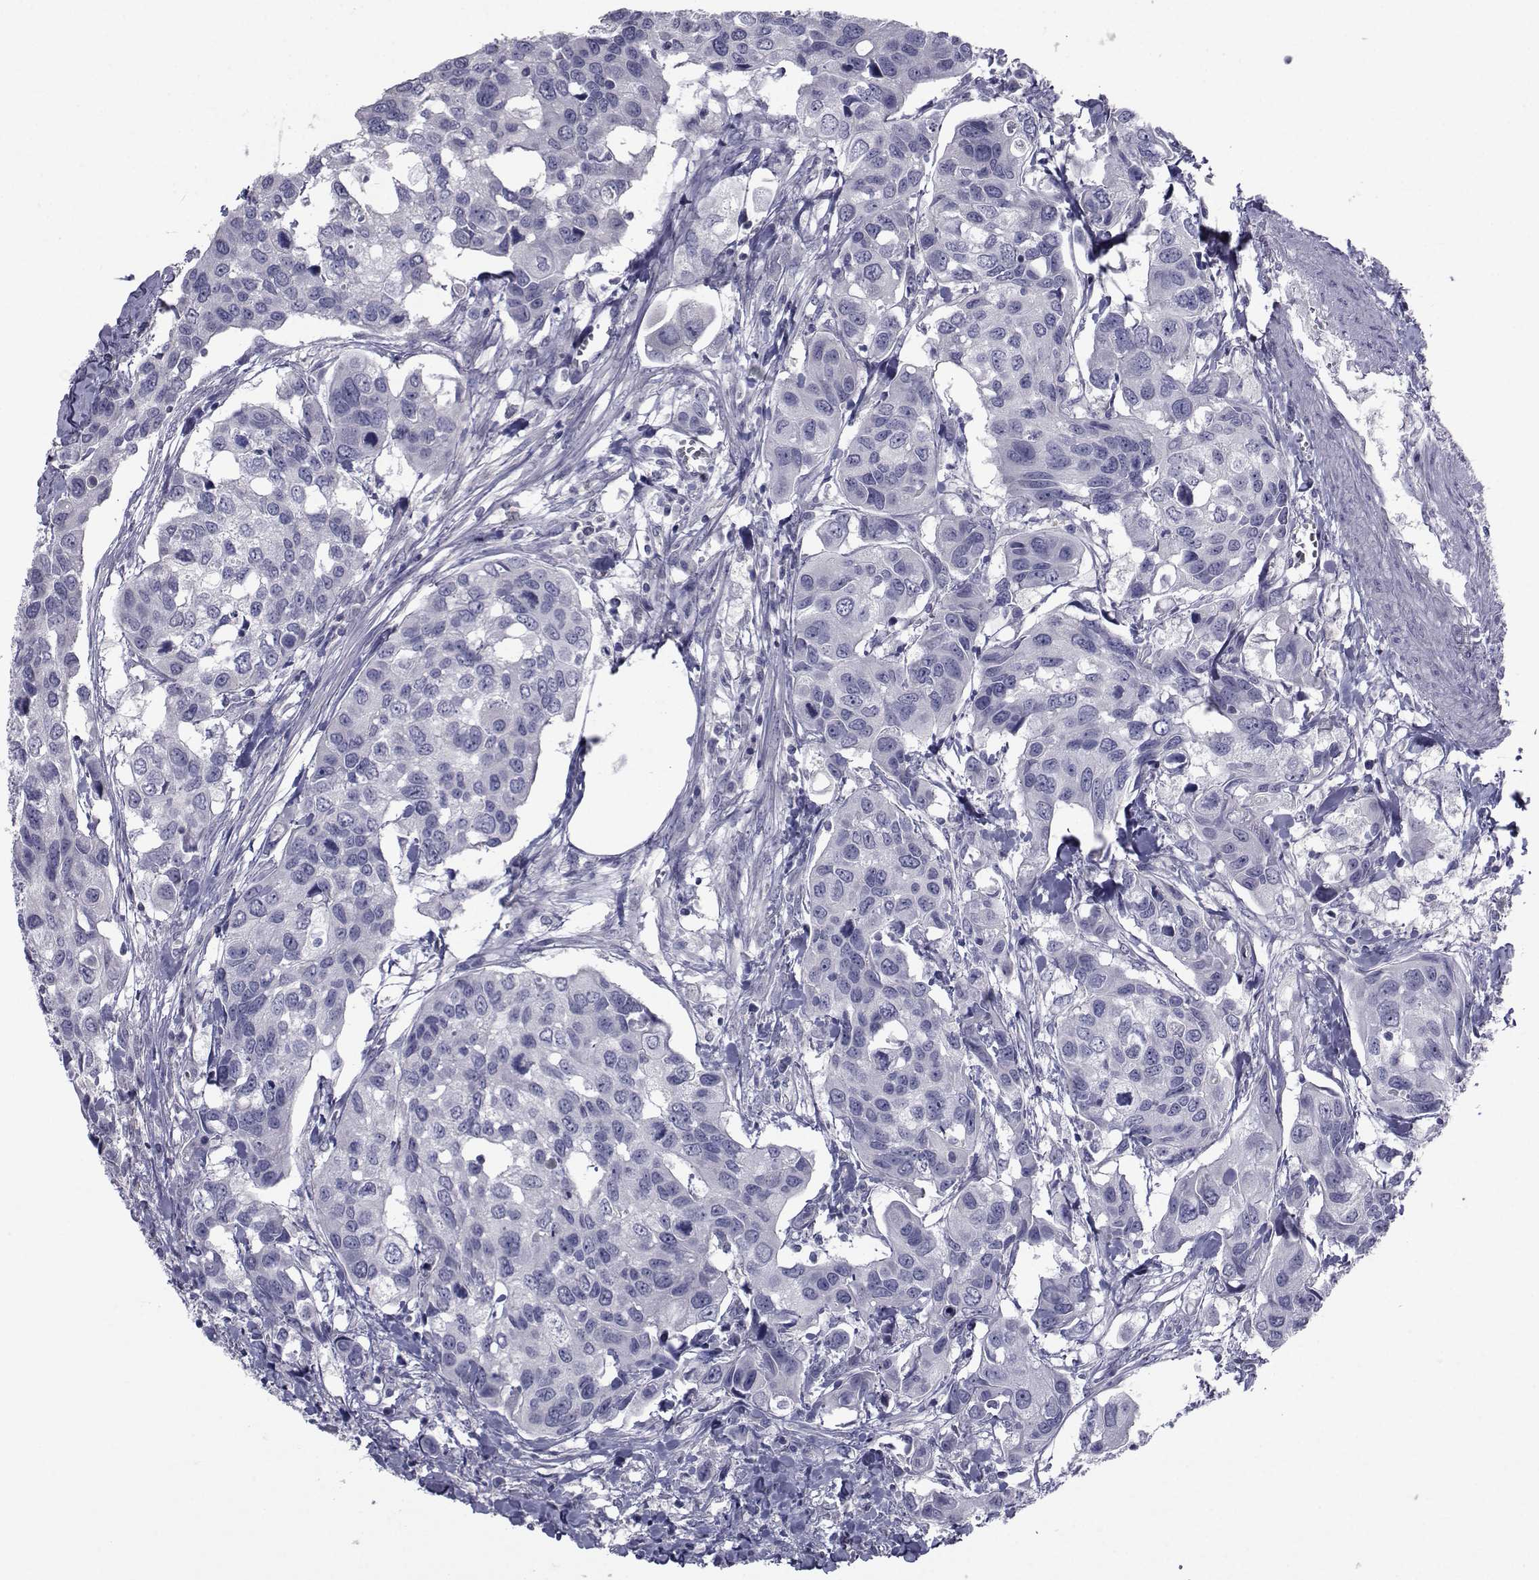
{"staining": {"intensity": "negative", "quantity": "none", "location": "none"}, "tissue": "urothelial cancer", "cell_type": "Tumor cells", "image_type": "cancer", "snomed": [{"axis": "morphology", "description": "Urothelial carcinoma, High grade"}, {"axis": "topography", "description": "Urinary bladder"}], "caption": "High power microscopy photomicrograph of an immunohistochemistry (IHC) photomicrograph of urothelial cancer, revealing no significant positivity in tumor cells.", "gene": "CHRNA1", "patient": {"sex": "male", "age": 60}}